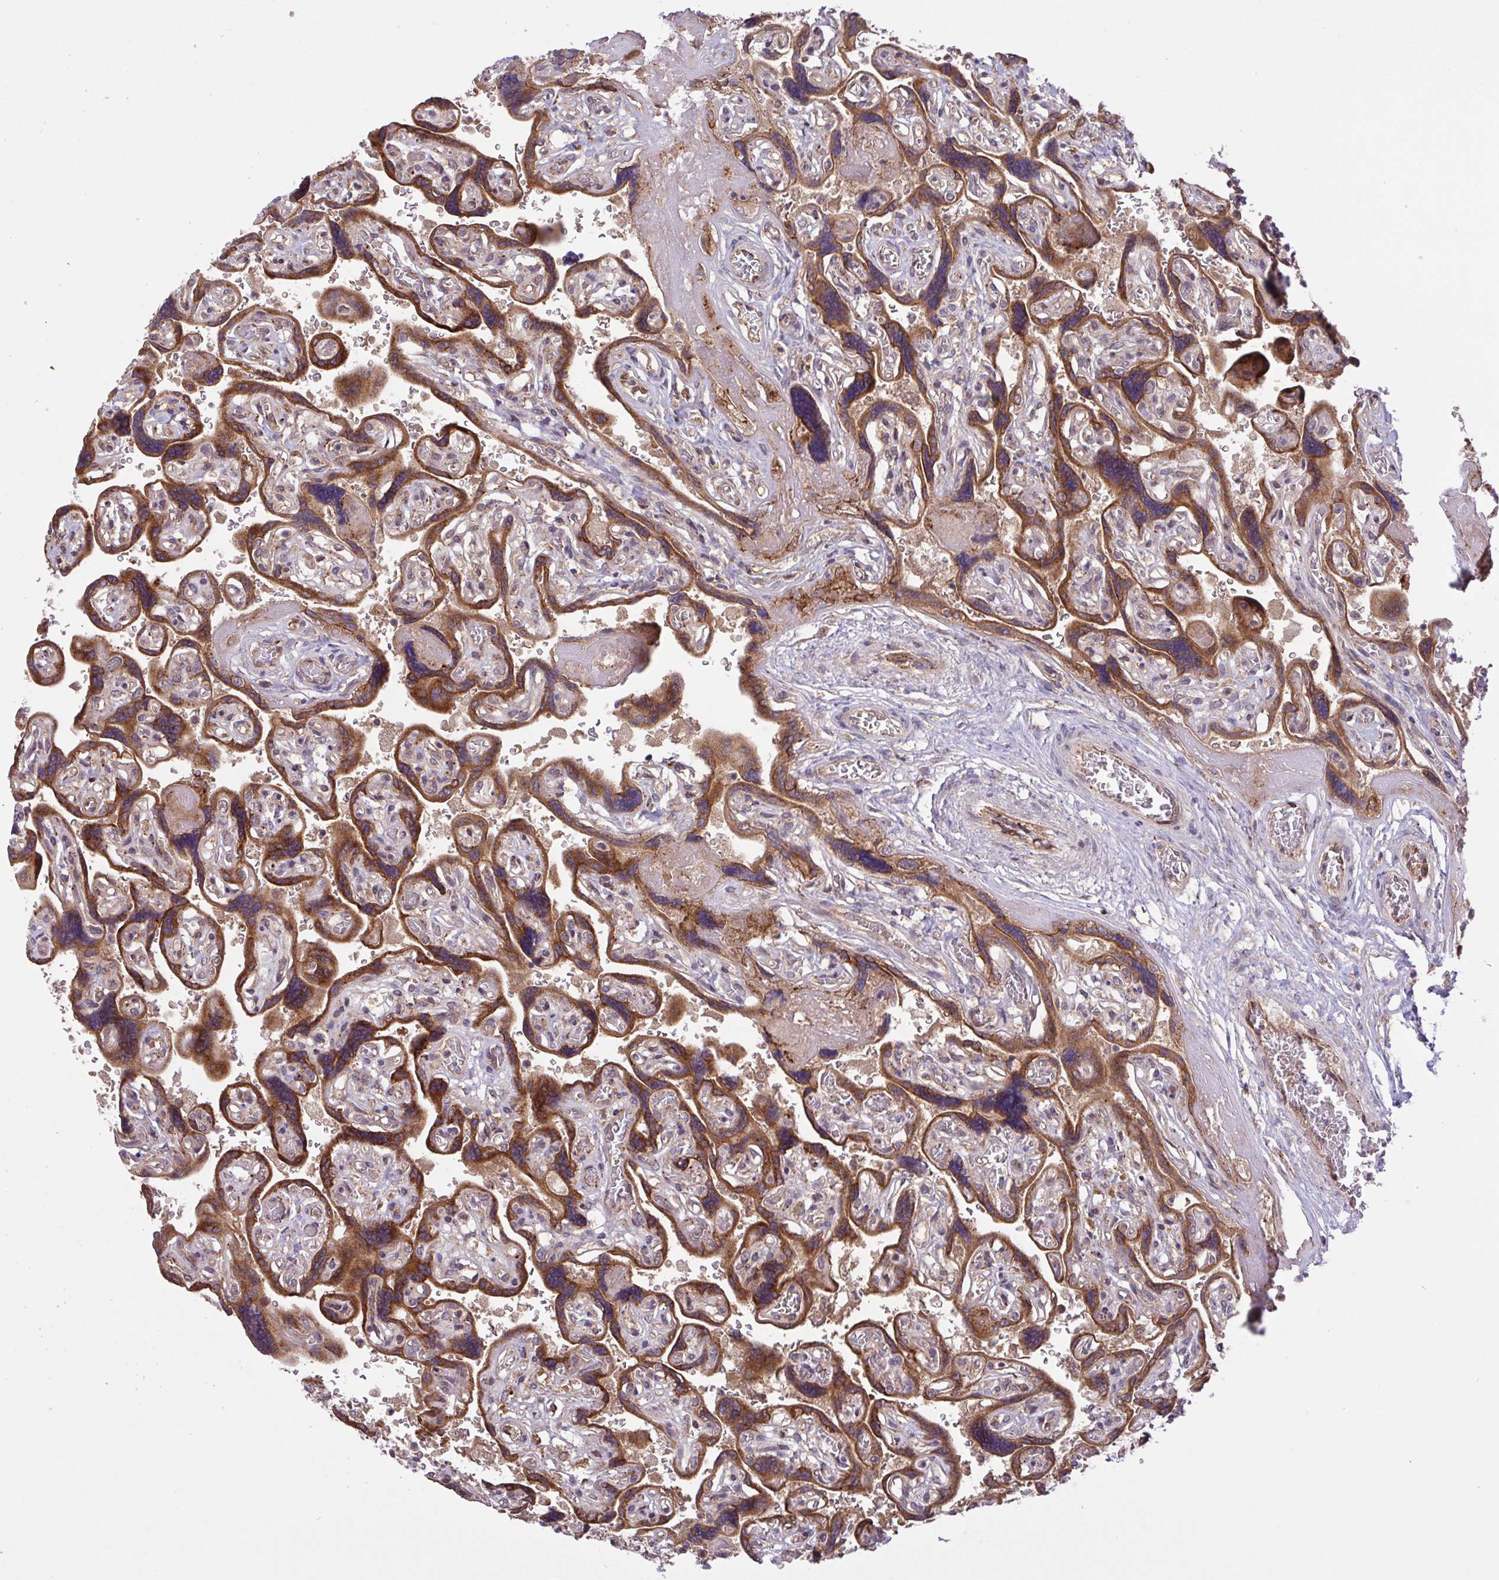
{"staining": {"intensity": "weak", "quantity": "<25%", "location": "cytoplasmic/membranous"}, "tissue": "placenta", "cell_type": "Decidual cells", "image_type": "normal", "snomed": [{"axis": "morphology", "description": "Normal tissue, NOS"}, {"axis": "topography", "description": "Placenta"}], "caption": "Immunohistochemical staining of normal human placenta exhibits no significant positivity in decidual cells.", "gene": "INTS10", "patient": {"sex": "female", "age": 32}}